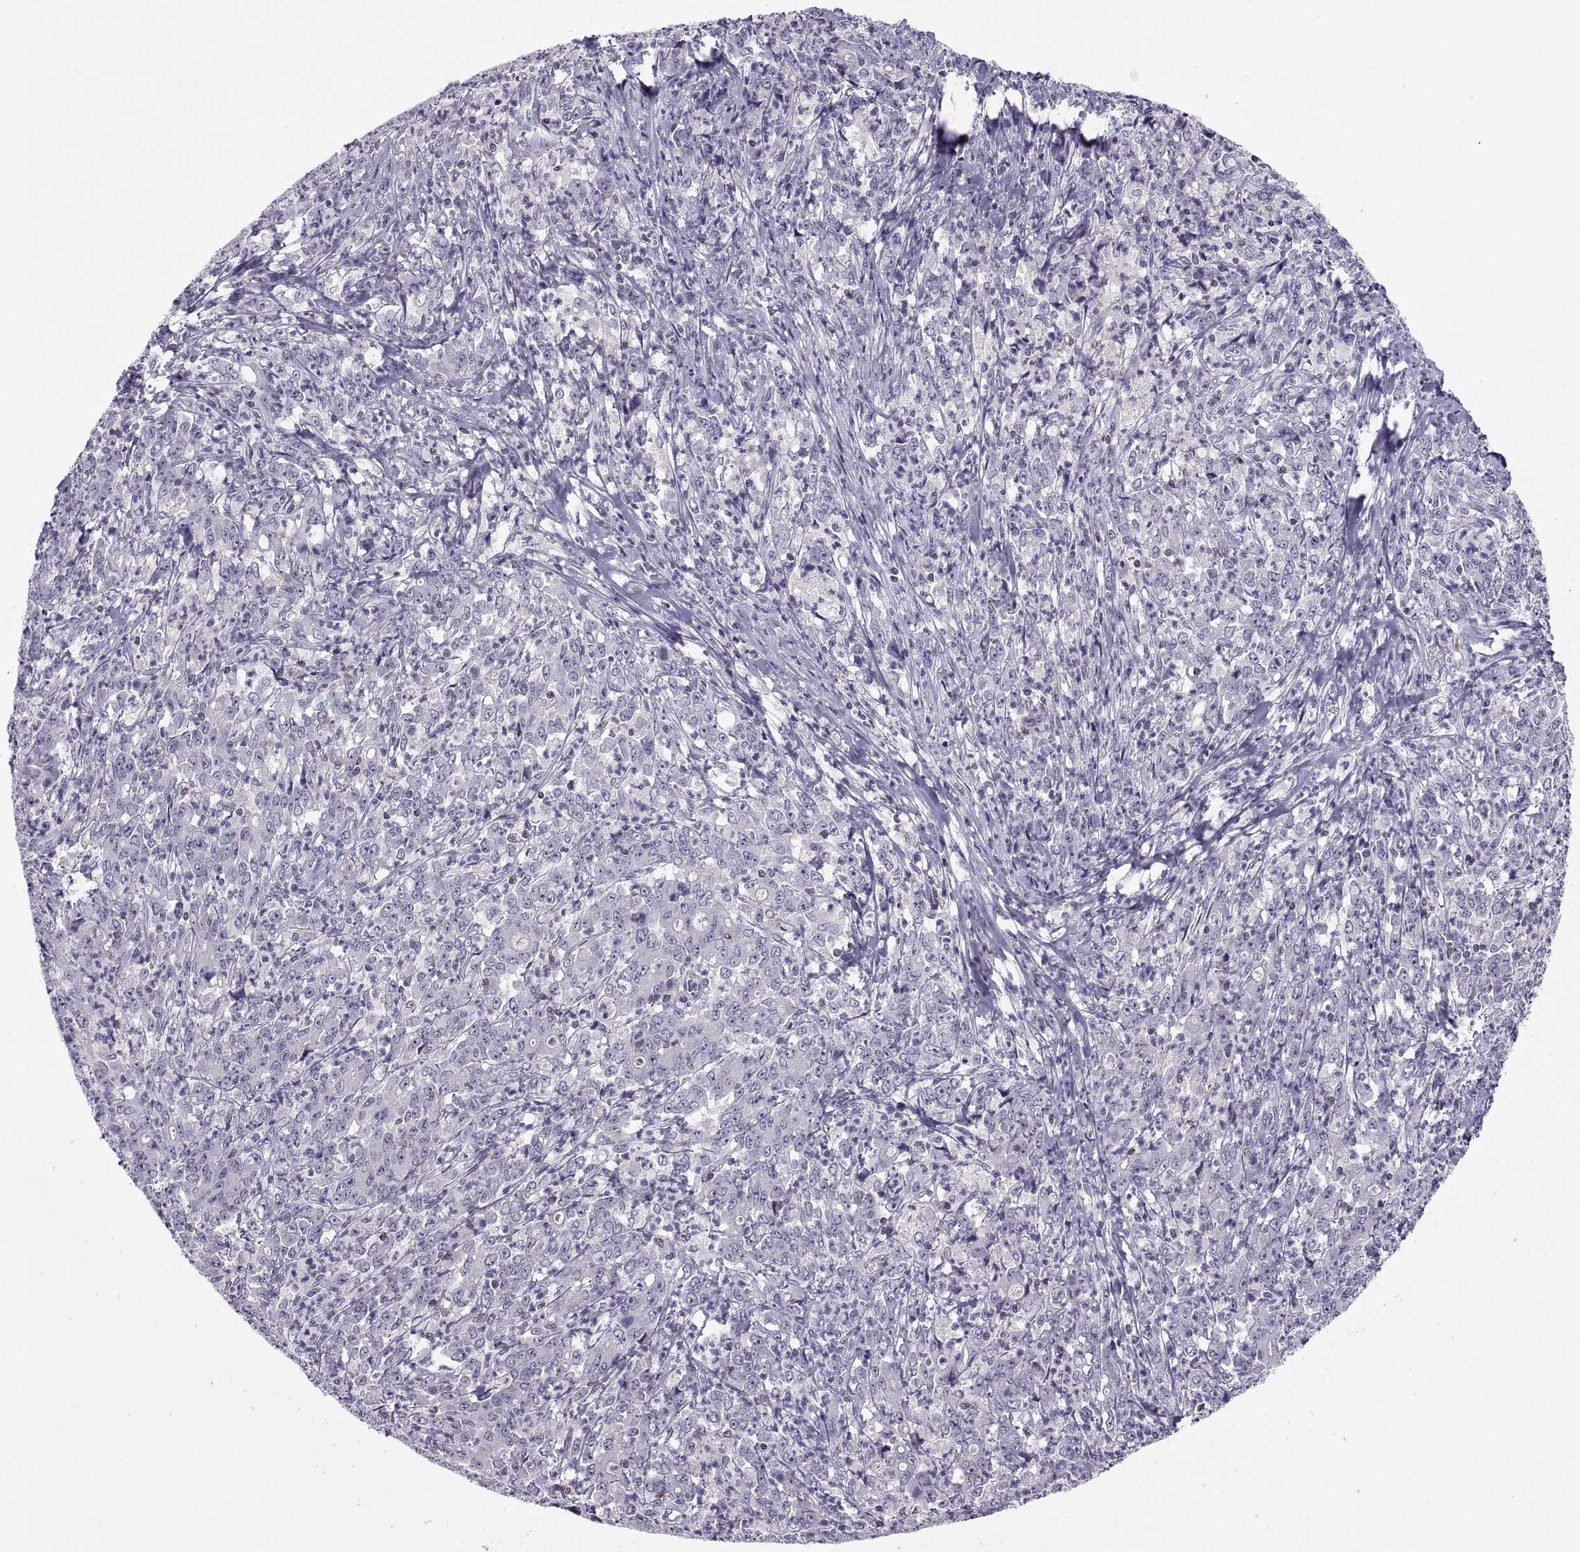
{"staining": {"intensity": "negative", "quantity": "none", "location": "none"}, "tissue": "stomach cancer", "cell_type": "Tumor cells", "image_type": "cancer", "snomed": [{"axis": "morphology", "description": "Adenocarcinoma, NOS"}, {"axis": "topography", "description": "Stomach, lower"}], "caption": "Image shows no significant protein staining in tumor cells of adenocarcinoma (stomach).", "gene": "TTC21A", "patient": {"sex": "female", "age": 71}}